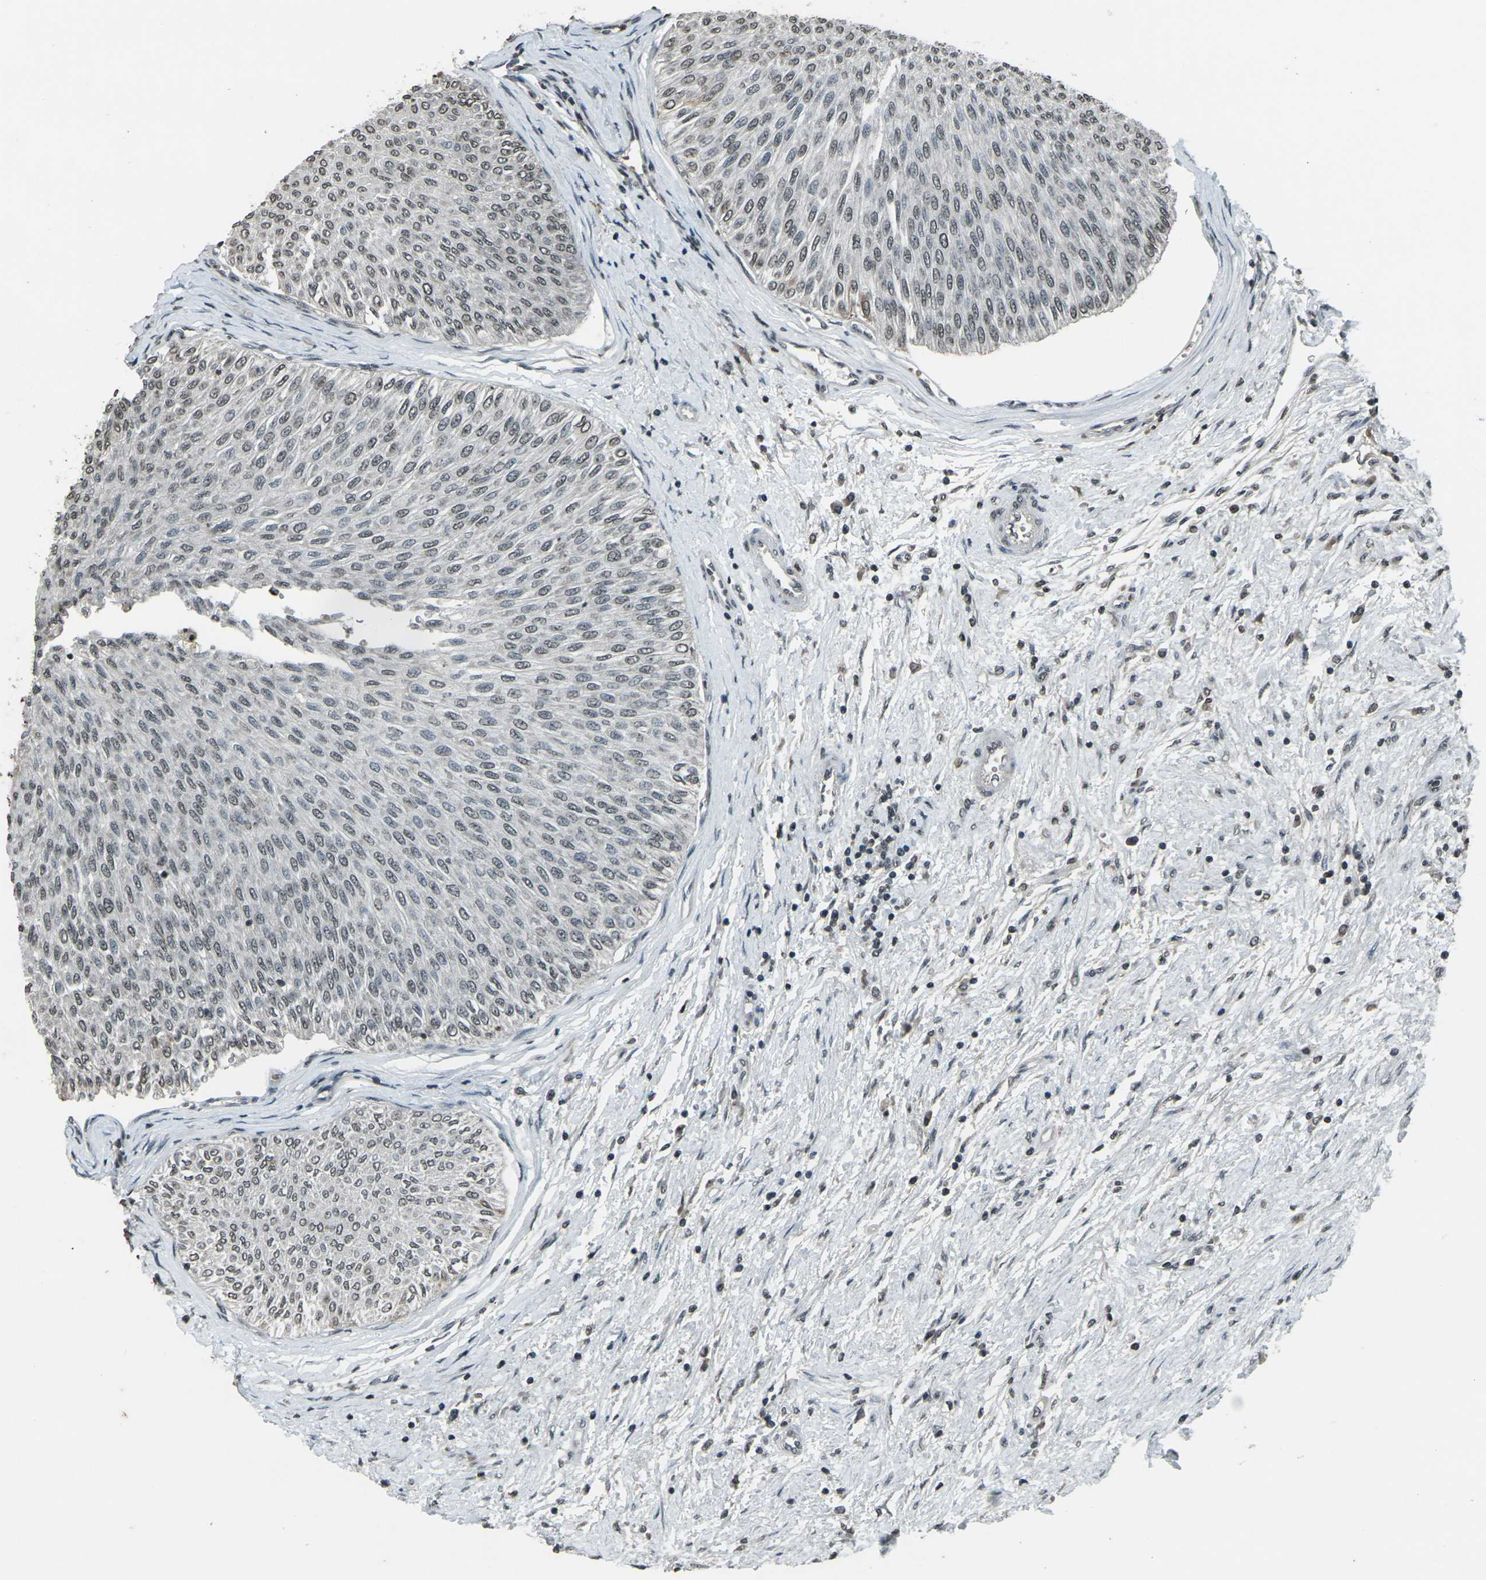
{"staining": {"intensity": "weak", "quantity": "25%-75%", "location": "nuclear"}, "tissue": "urothelial cancer", "cell_type": "Tumor cells", "image_type": "cancer", "snomed": [{"axis": "morphology", "description": "Urothelial carcinoma, Low grade"}, {"axis": "topography", "description": "Urinary bladder"}], "caption": "This image displays IHC staining of urothelial carcinoma (low-grade), with low weak nuclear expression in about 25%-75% of tumor cells.", "gene": "PRPF8", "patient": {"sex": "male", "age": 78}}